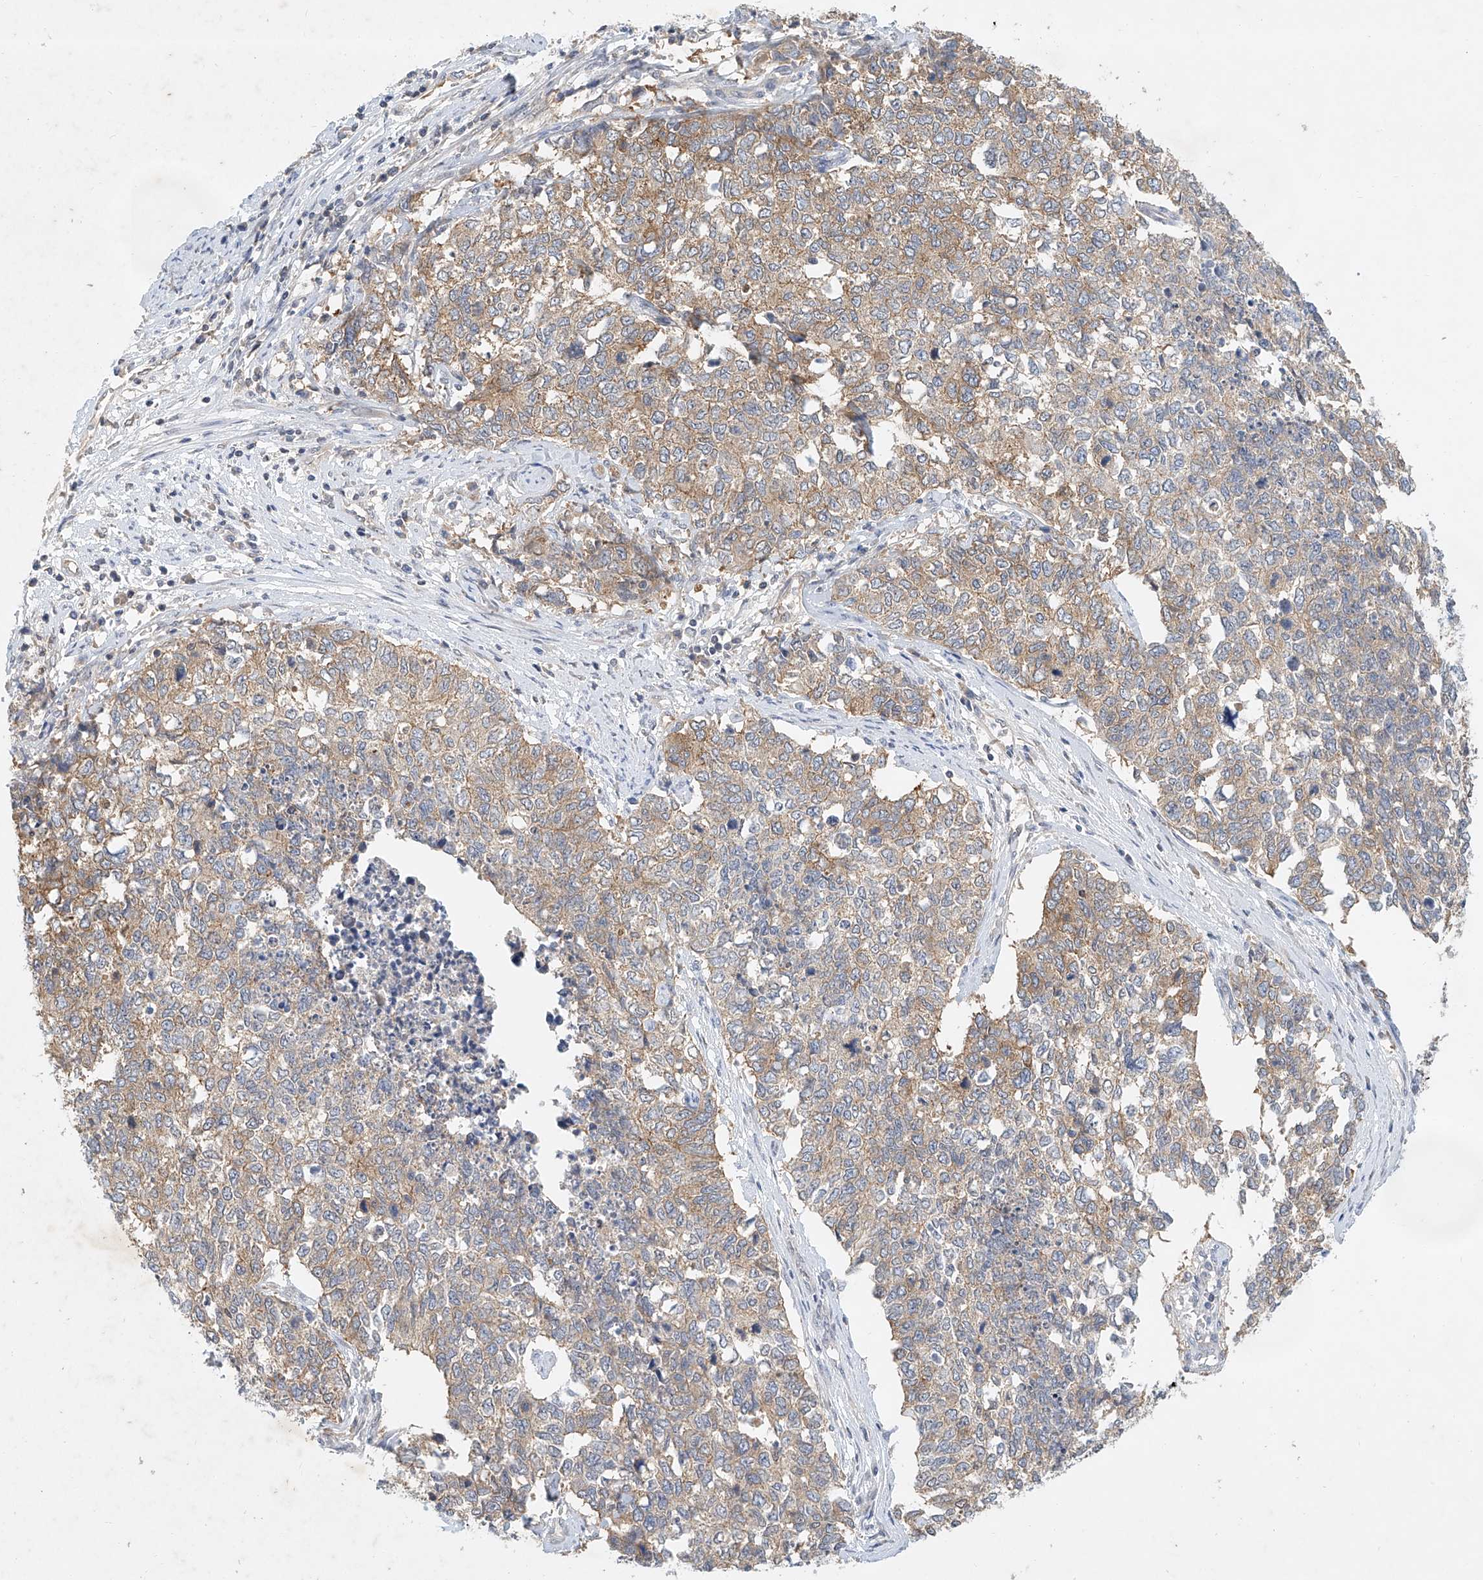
{"staining": {"intensity": "moderate", "quantity": "25%-75%", "location": "cytoplasmic/membranous"}, "tissue": "cervical cancer", "cell_type": "Tumor cells", "image_type": "cancer", "snomed": [{"axis": "morphology", "description": "Squamous cell carcinoma, NOS"}, {"axis": "topography", "description": "Cervix"}], "caption": "Cervical squamous cell carcinoma was stained to show a protein in brown. There is medium levels of moderate cytoplasmic/membranous expression in approximately 25%-75% of tumor cells.", "gene": "CARMIL1", "patient": {"sex": "female", "age": 63}}